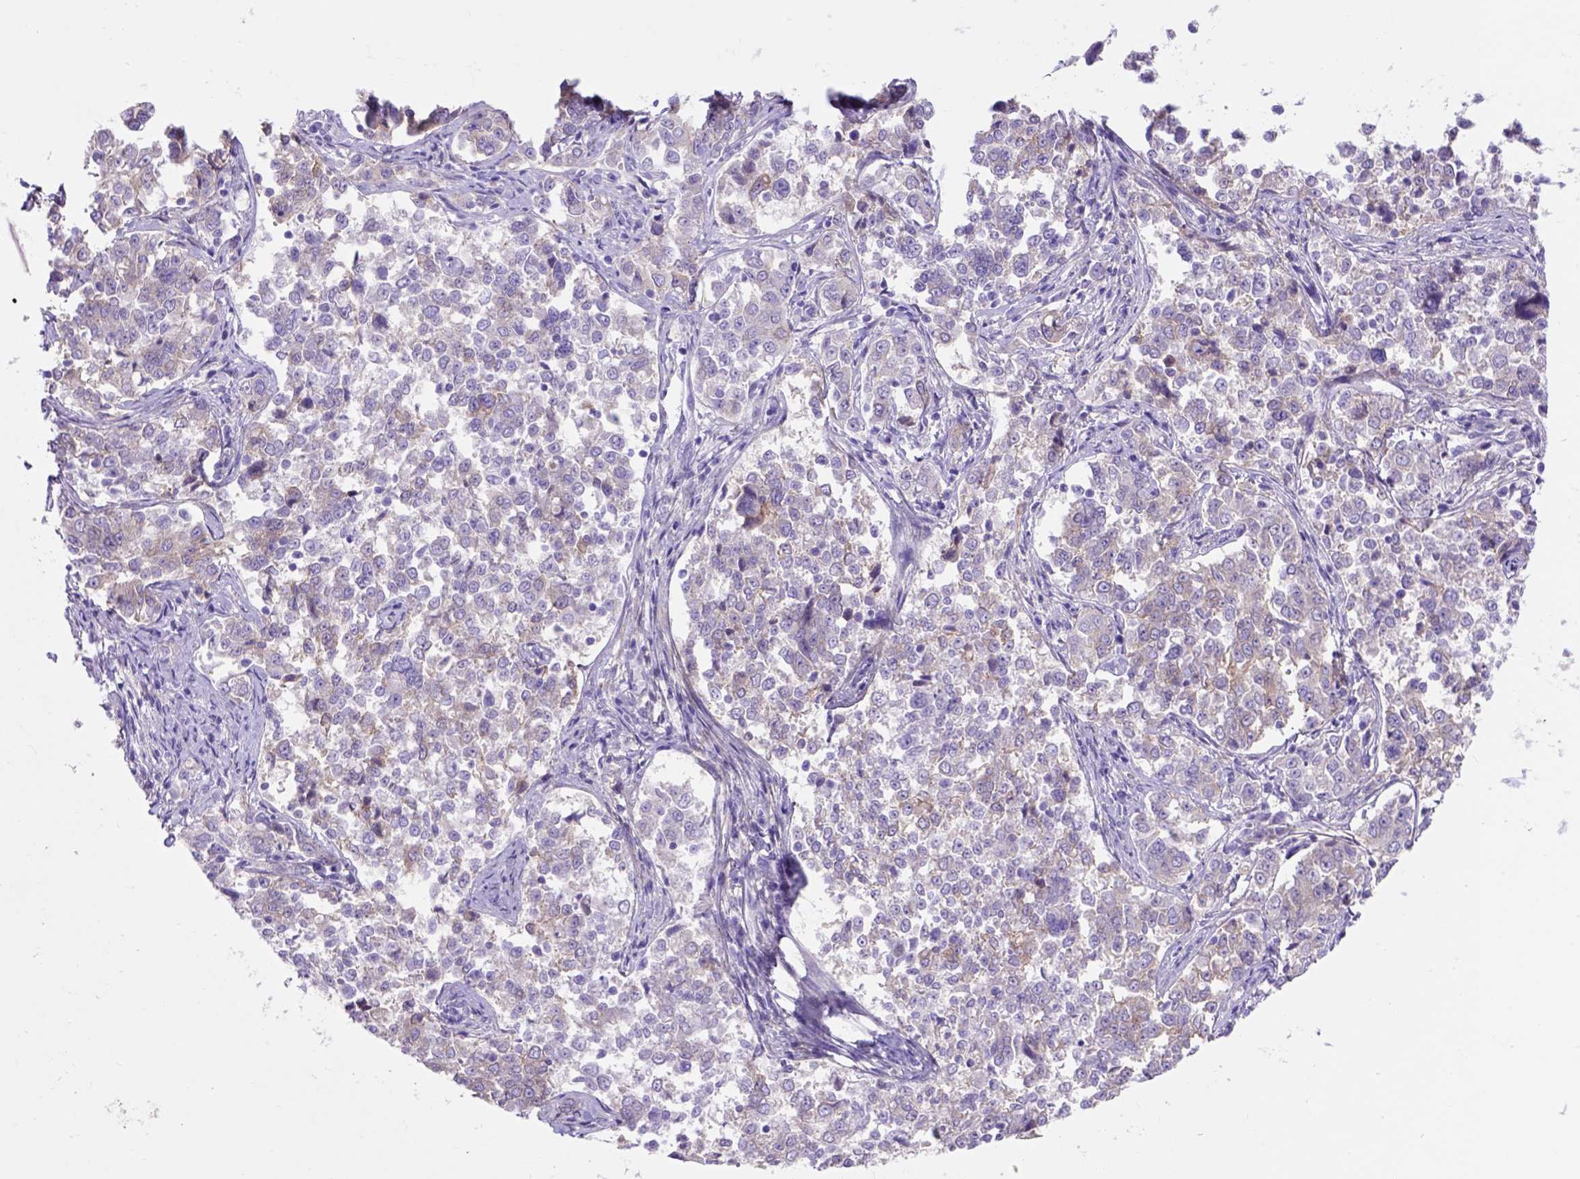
{"staining": {"intensity": "negative", "quantity": "none", "location": "none"}, "tissue": "endometrial cancer", "cell_type": "Tumor cells", "image_type": "cancer", "snomed": [{"axis": "morphology", "description": "Adenocarcinoma, NOS"}, {"axis": "topography", "description": "Endometrium"}], "caption": "The histopathology image exhibits no staining of tumor cells in adenocarcinoma (endometrial).", "gene": "EGFR", "patient": {"sex": "female", "age": 43}}